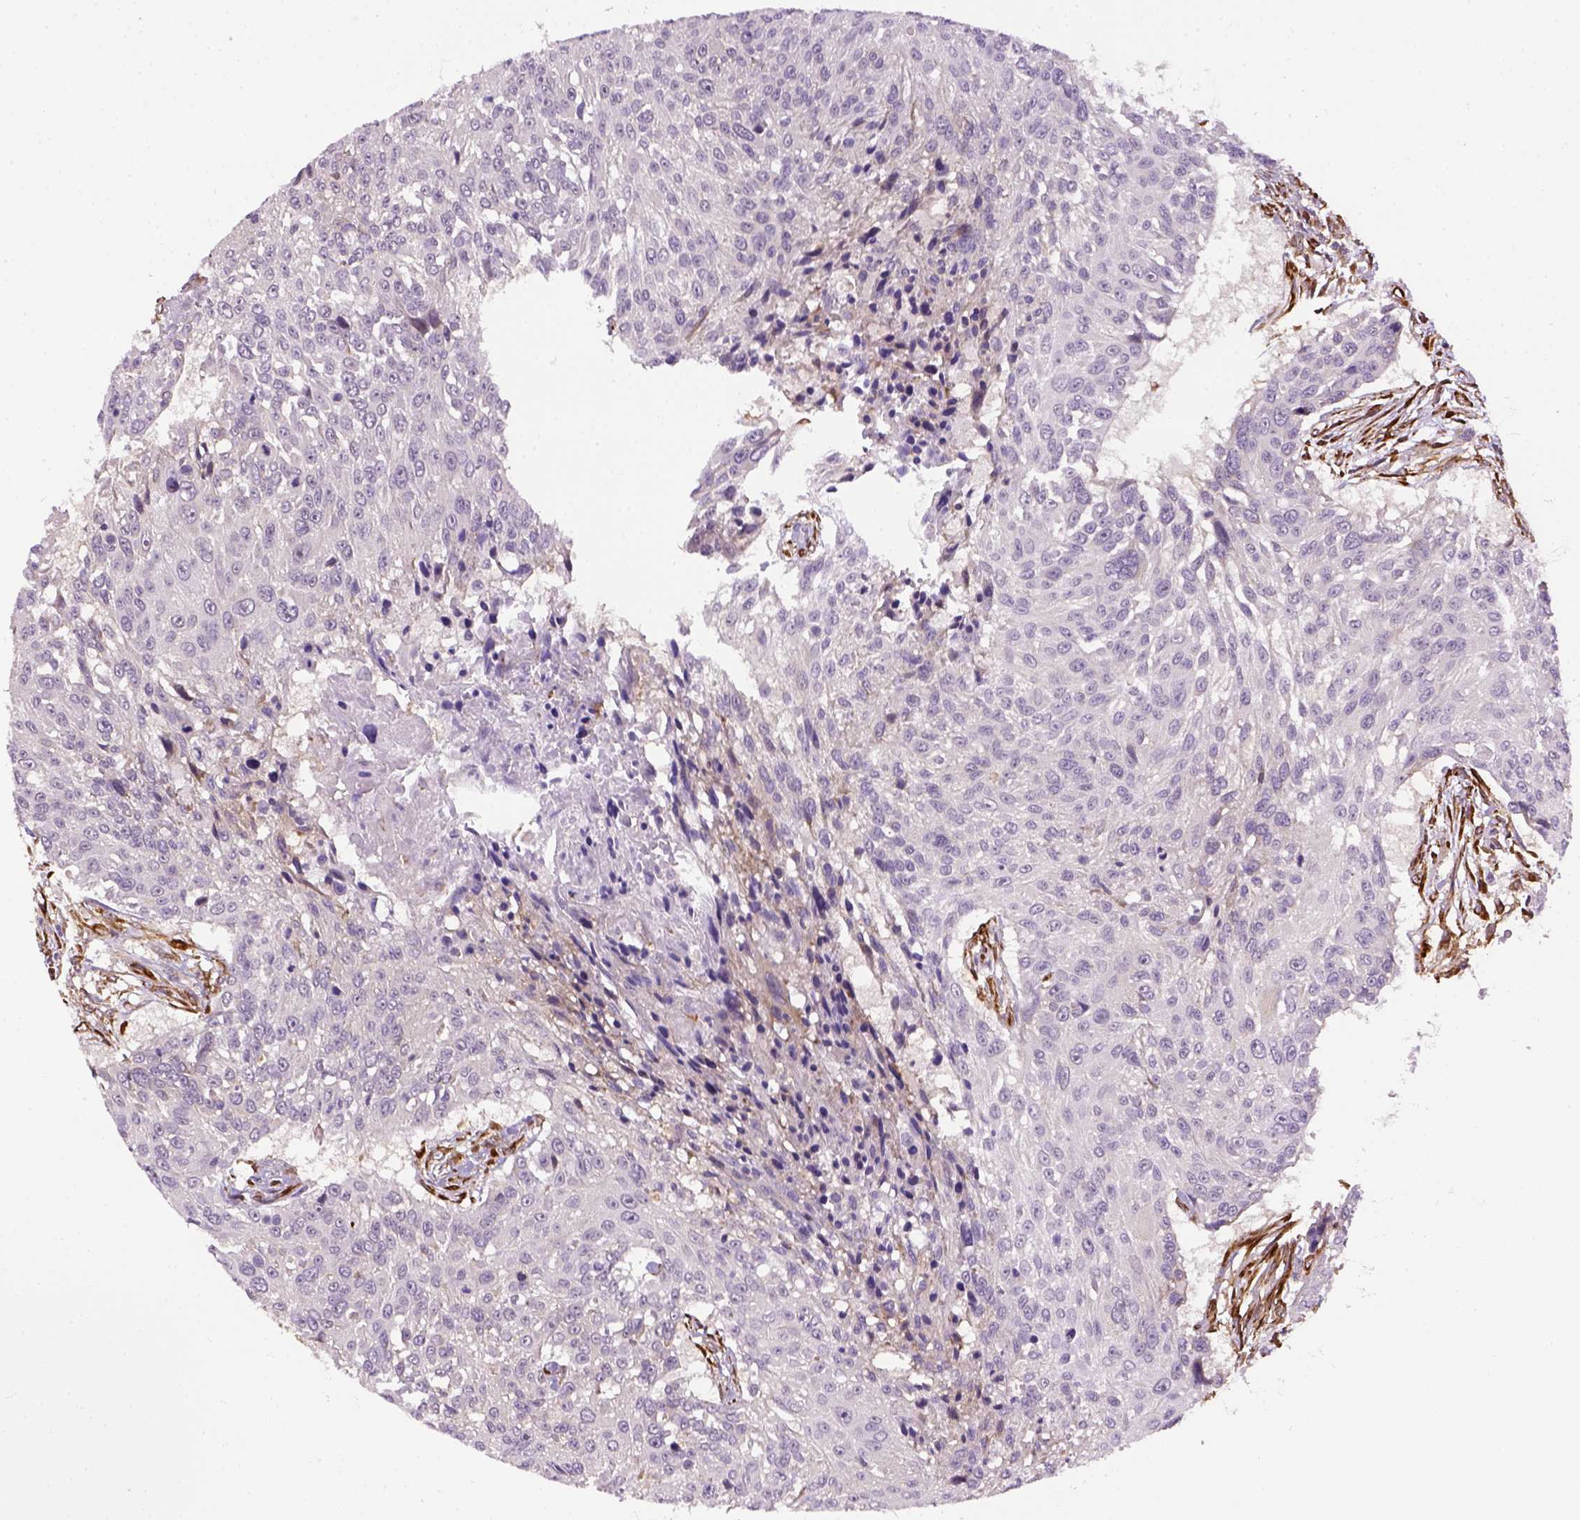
{"staining": {"intensity": "negative", "quantity": "none", "location": "none"}, "tissue": "urothelial cancer", "cell_type": "Tumor cells", "image_type": "cancer", "snomed": [{"axis": "morphology", "description": "Urothelial carcinoma, NOS"}, {"axis": "topography", "description": "Urinary bladder"}], "caption": "Immunohistochemical staining of human urothelial cancer shows no significant staining in tumor cells.", "gene": "KAZN", "patient": {"sex": "male", "age": 55}}